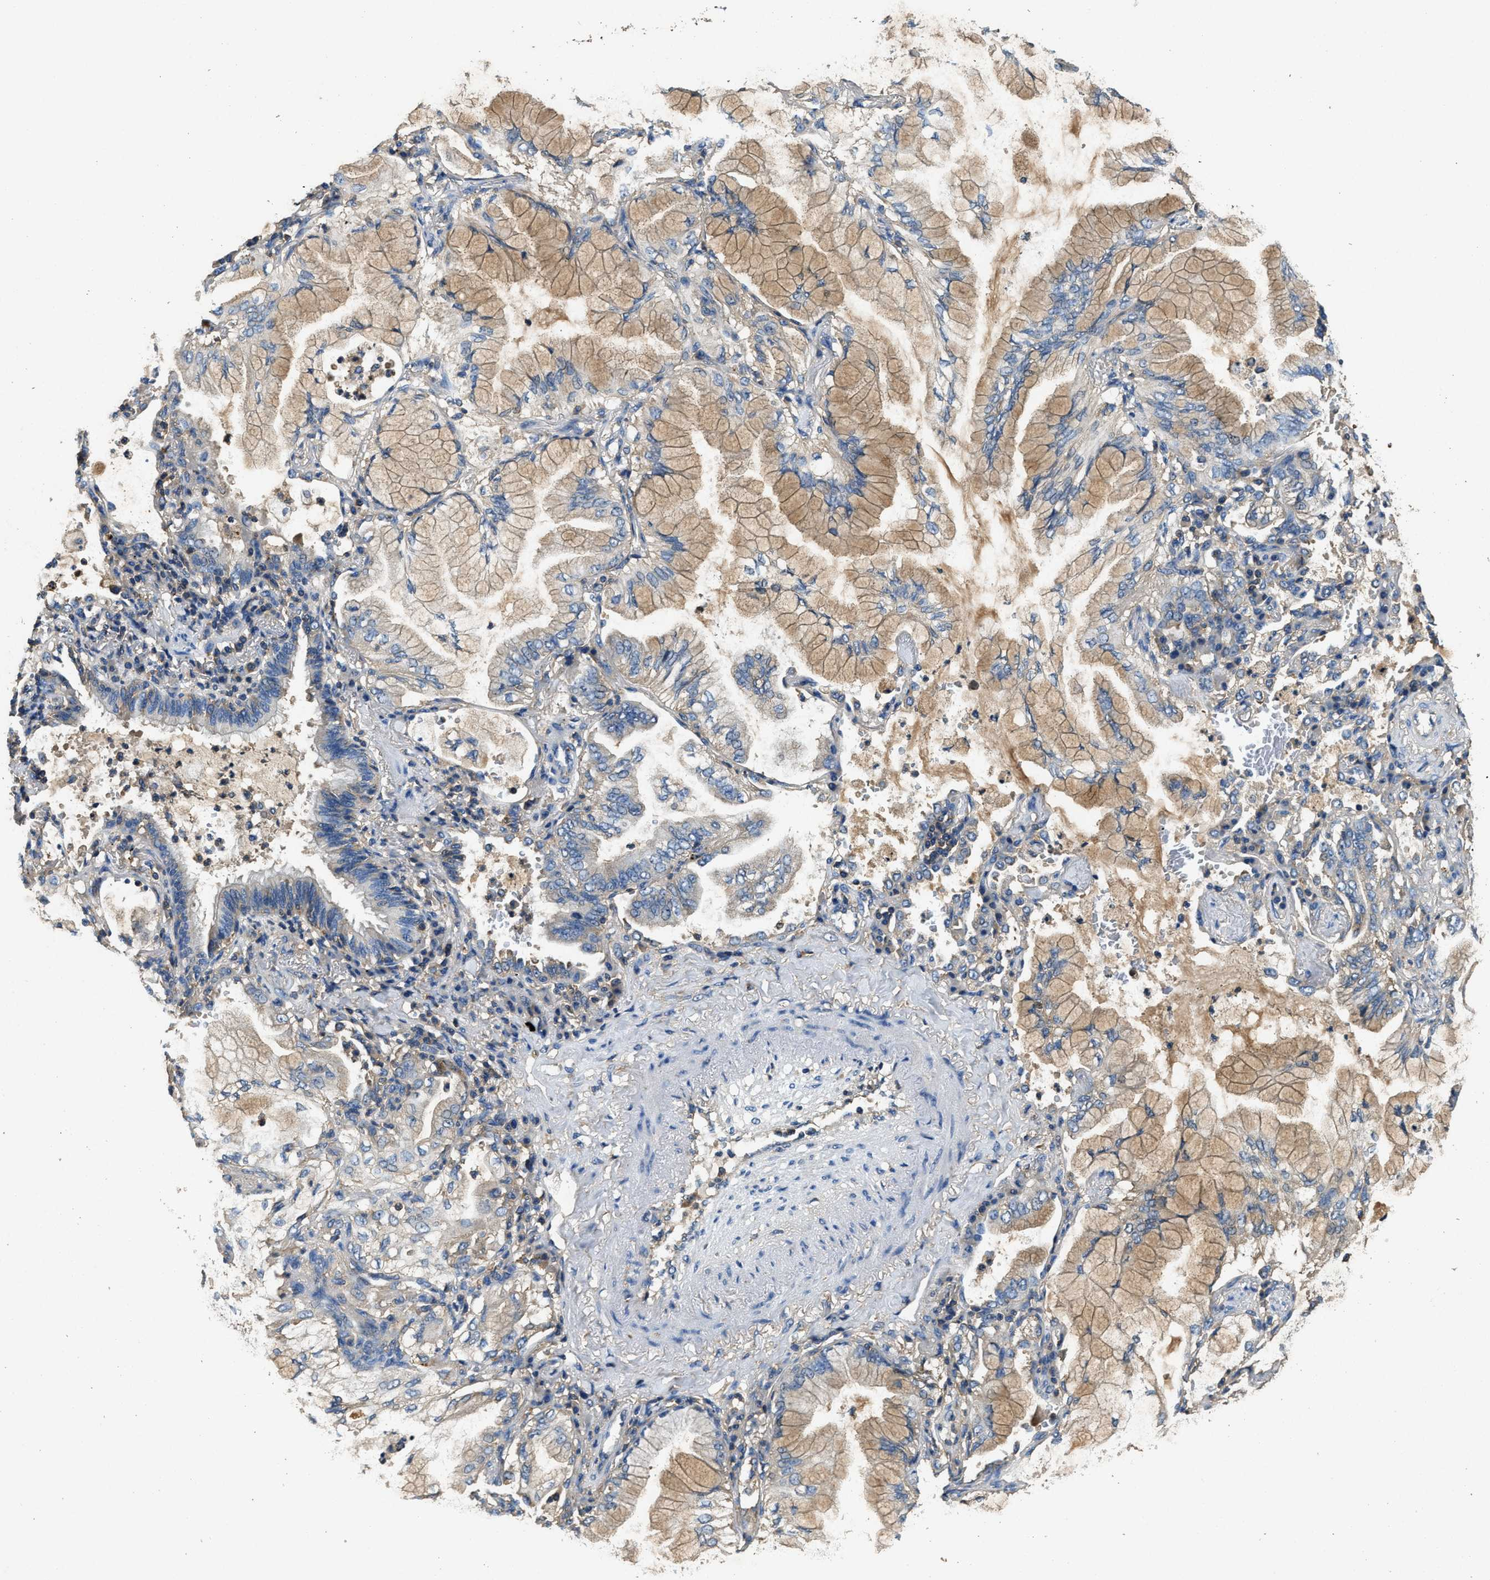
{"staining": {"intensity": "moderate", "quantity": ">75%", "location": "cytoplasmic/membranous"}, "tissue": "lung cancer", "cell_type": "Tumor cells", "image_type": "cancer", "snomed": [{"axis": "morphology", "description": "Adenocarcinoma, NOS"}, {"axis": "topography", "description": "Lung"}], "caption": "The micrograph displays staining of adenocarcinoma (lung), revealing moderate cytoplasmic/membranous protein staining (brown color) within tumor cells.", "gene": "BLOC1S1", "patient": {"sex": "female", "age": 70}}